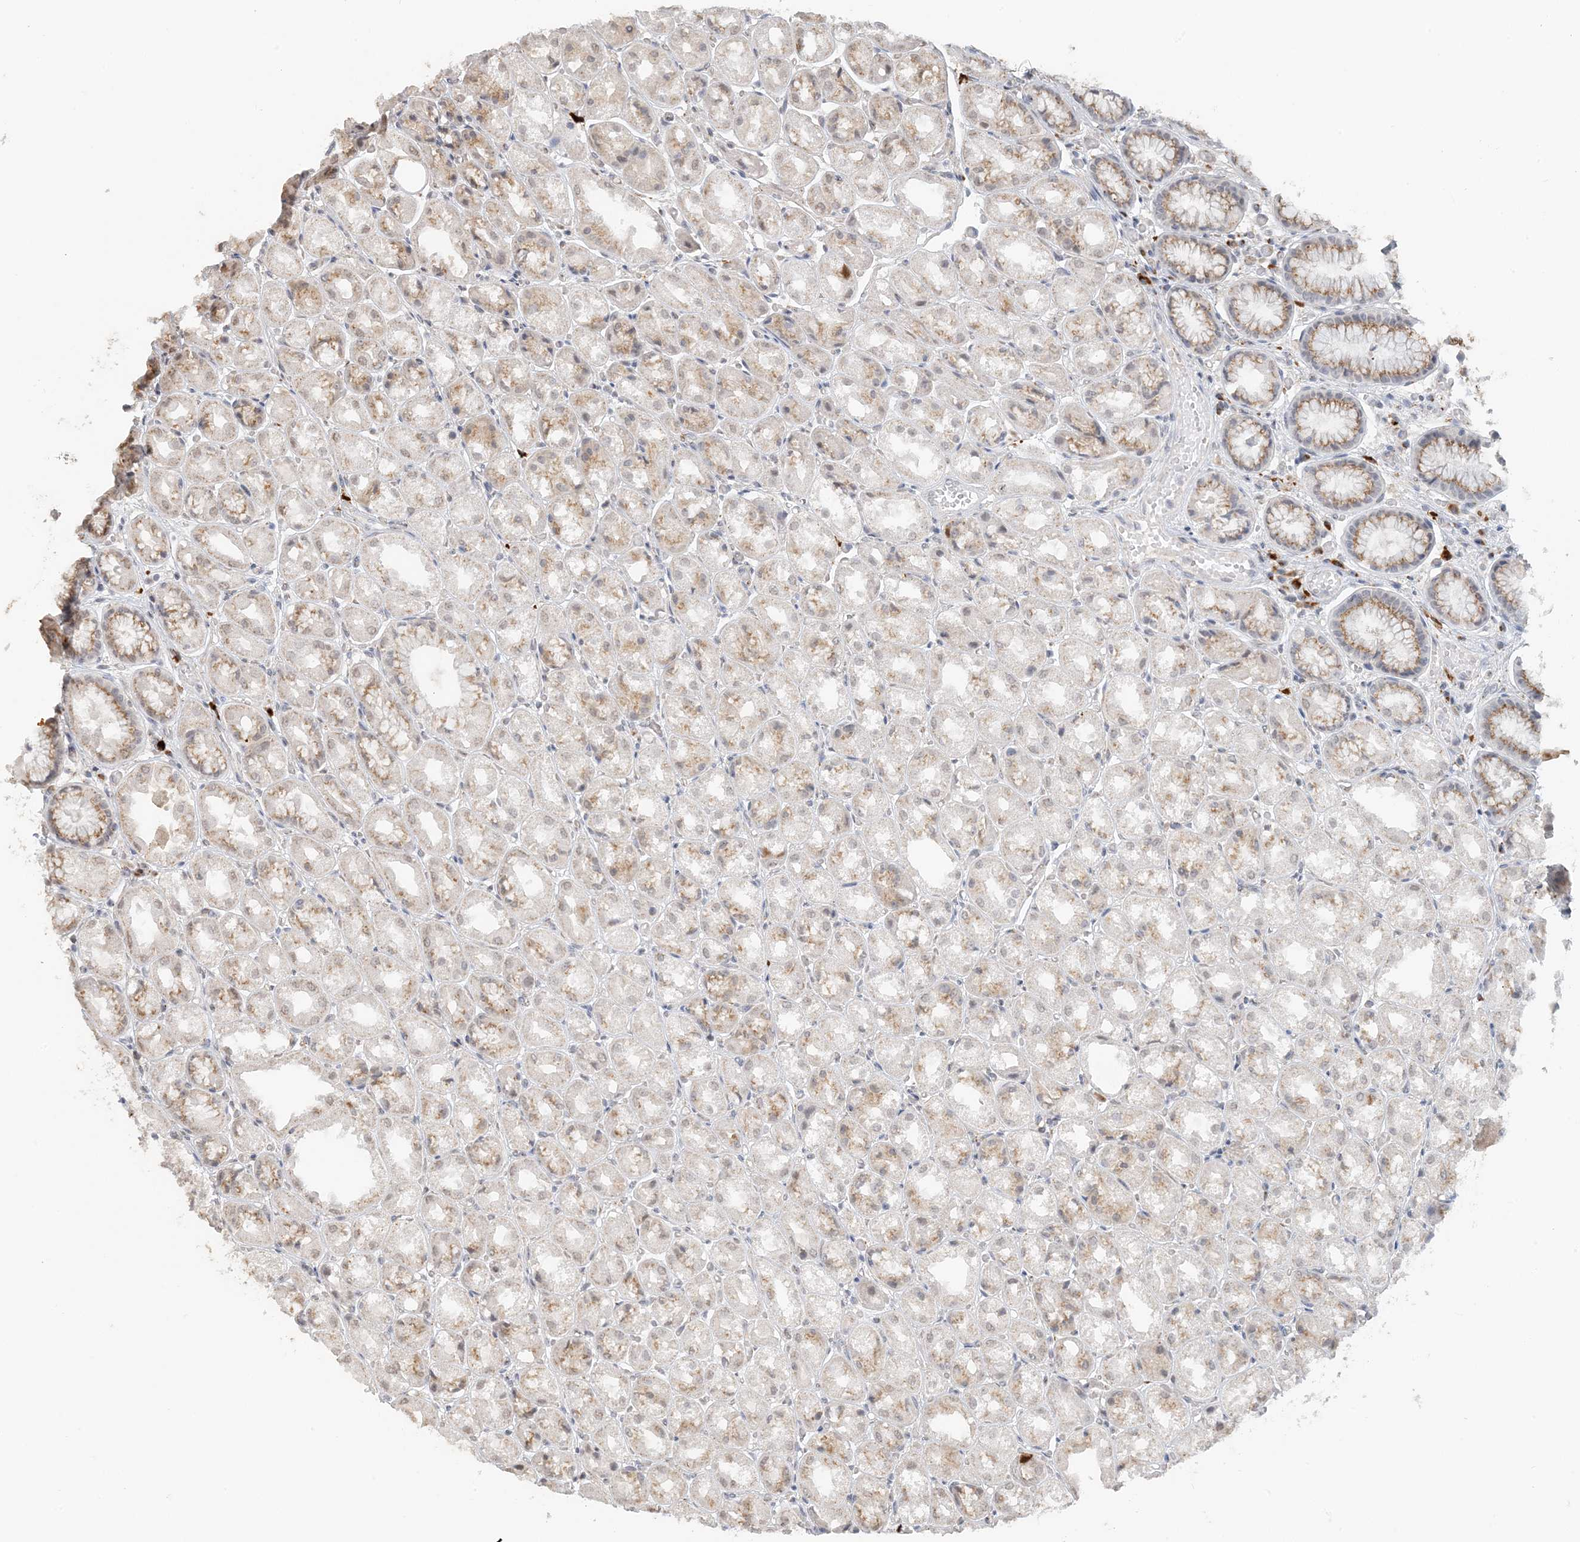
{"staining": {"intensity": "moderate", "quantity": "25%-75%", "location": "cytoplasmic/membranous"}, "tissue": "stomach", "cell_type": "Glandular cells", "image_type": "normal", "snomed": [{"axis": "morphology", "description": "Normal tissue, NOS"}, {"axis": "topography", "description": "Stomach, upper"}], "caption": "Immunohistochemistry (IHC) of normal human stomach displays medium levels of moderate cytoplasmic/membranous positivity in about 25%-75% of glandular cells. The protein of interest is shown in brown color, while the nuclei are stained blue.", "gene": "ZCCHC4", "patient": {"sex": "male", "age": 72}}